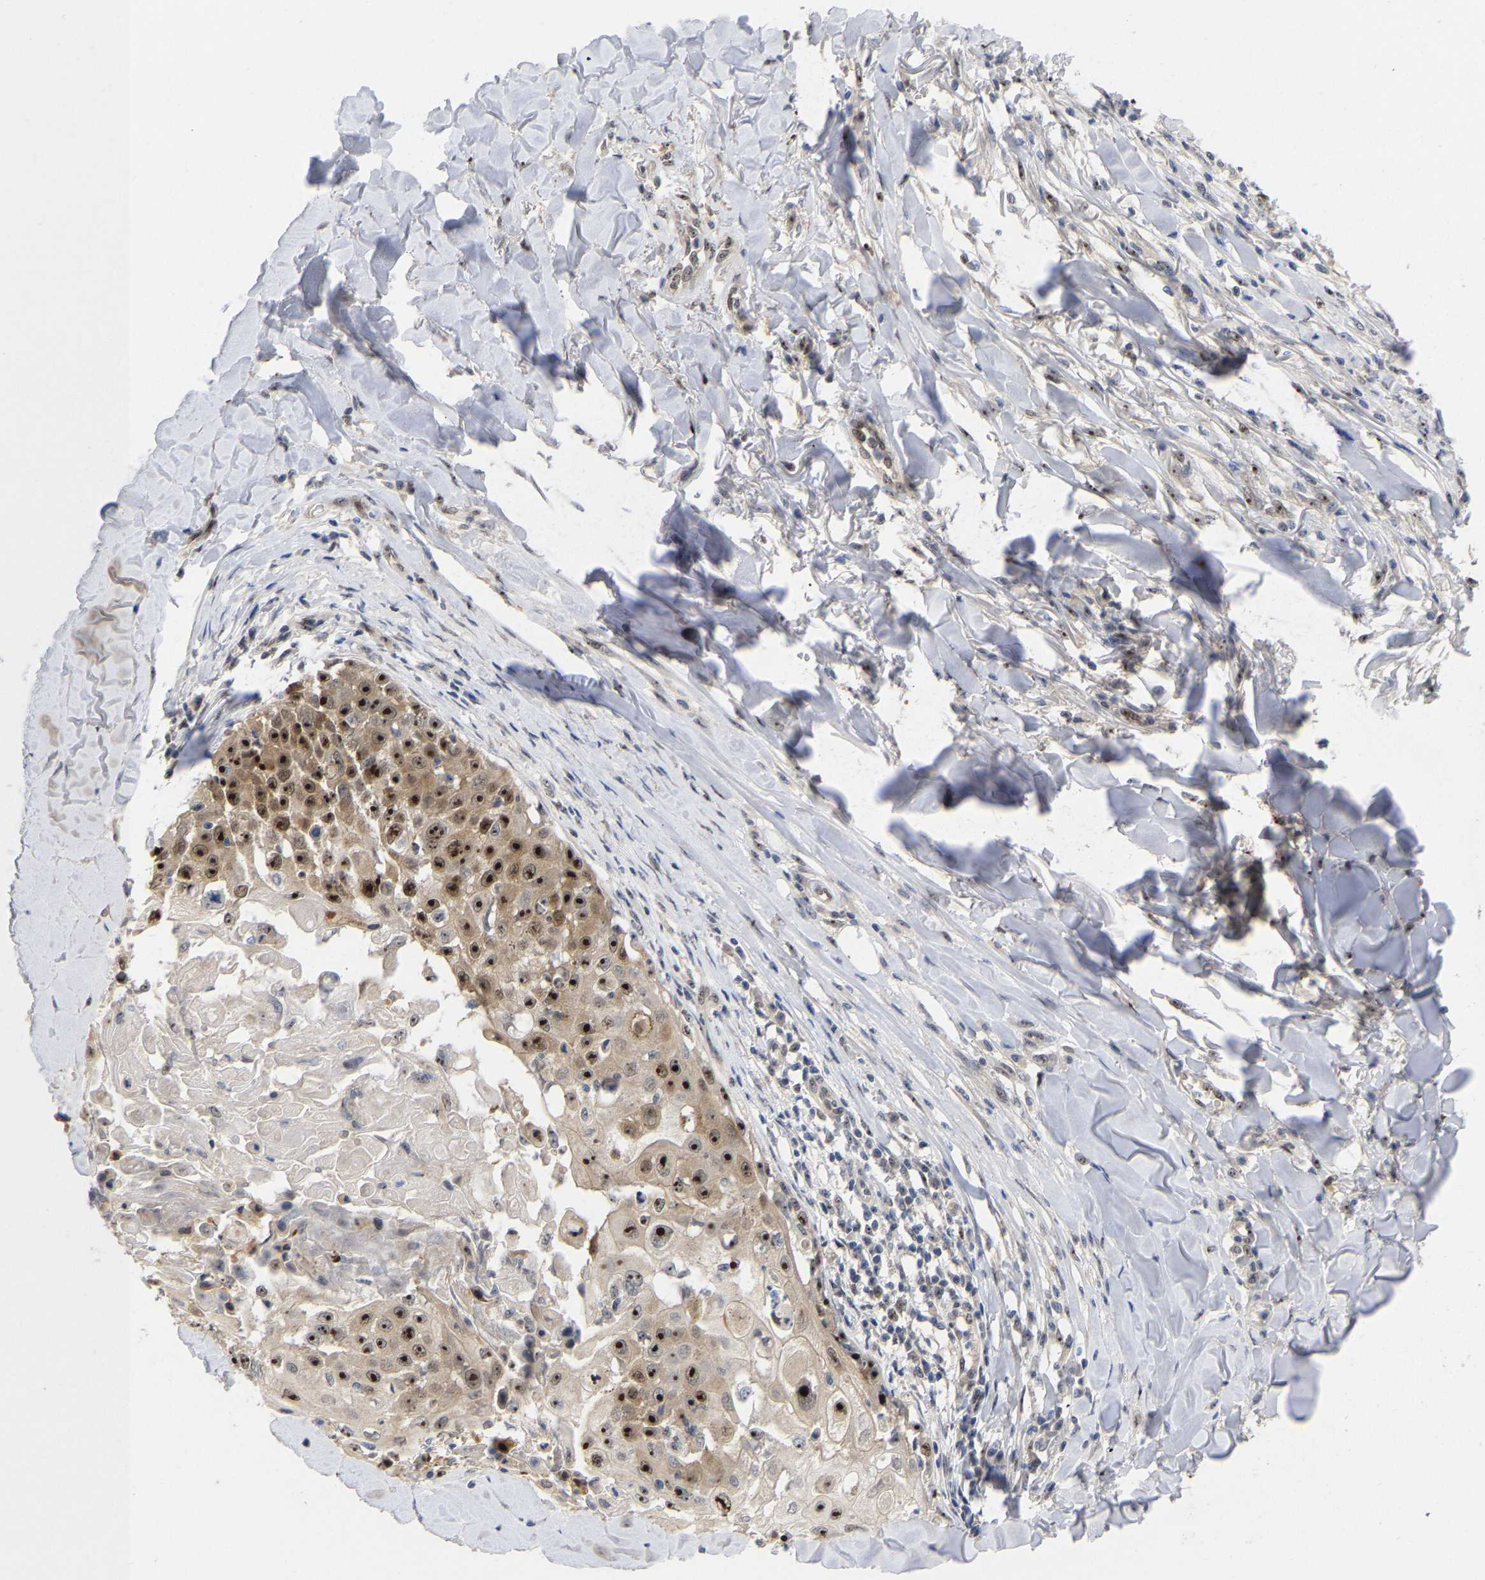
{"staining": {"intensity": "strong", "quantity": ">75%", "location": "cytoplasmic/membranous,nuclear"}, "tissue": "skin cancer", "cell_type": "Tumor cells", "image_type": "cancer", "snomed": [{"axis": "morphology", "description": "Squamous cell carcinoma, NOS"}, {"axis": "topography", "description": "Skin"}], "caption": "The image reveals staining of skin cancer (squamous cell carcinoma), revealing strong cytoplasmic/membranous and nuclear protein positivity (brown color) within tumor cells.", "gene": "NLE1", "patient": {"sex": "male", "age": 86}}